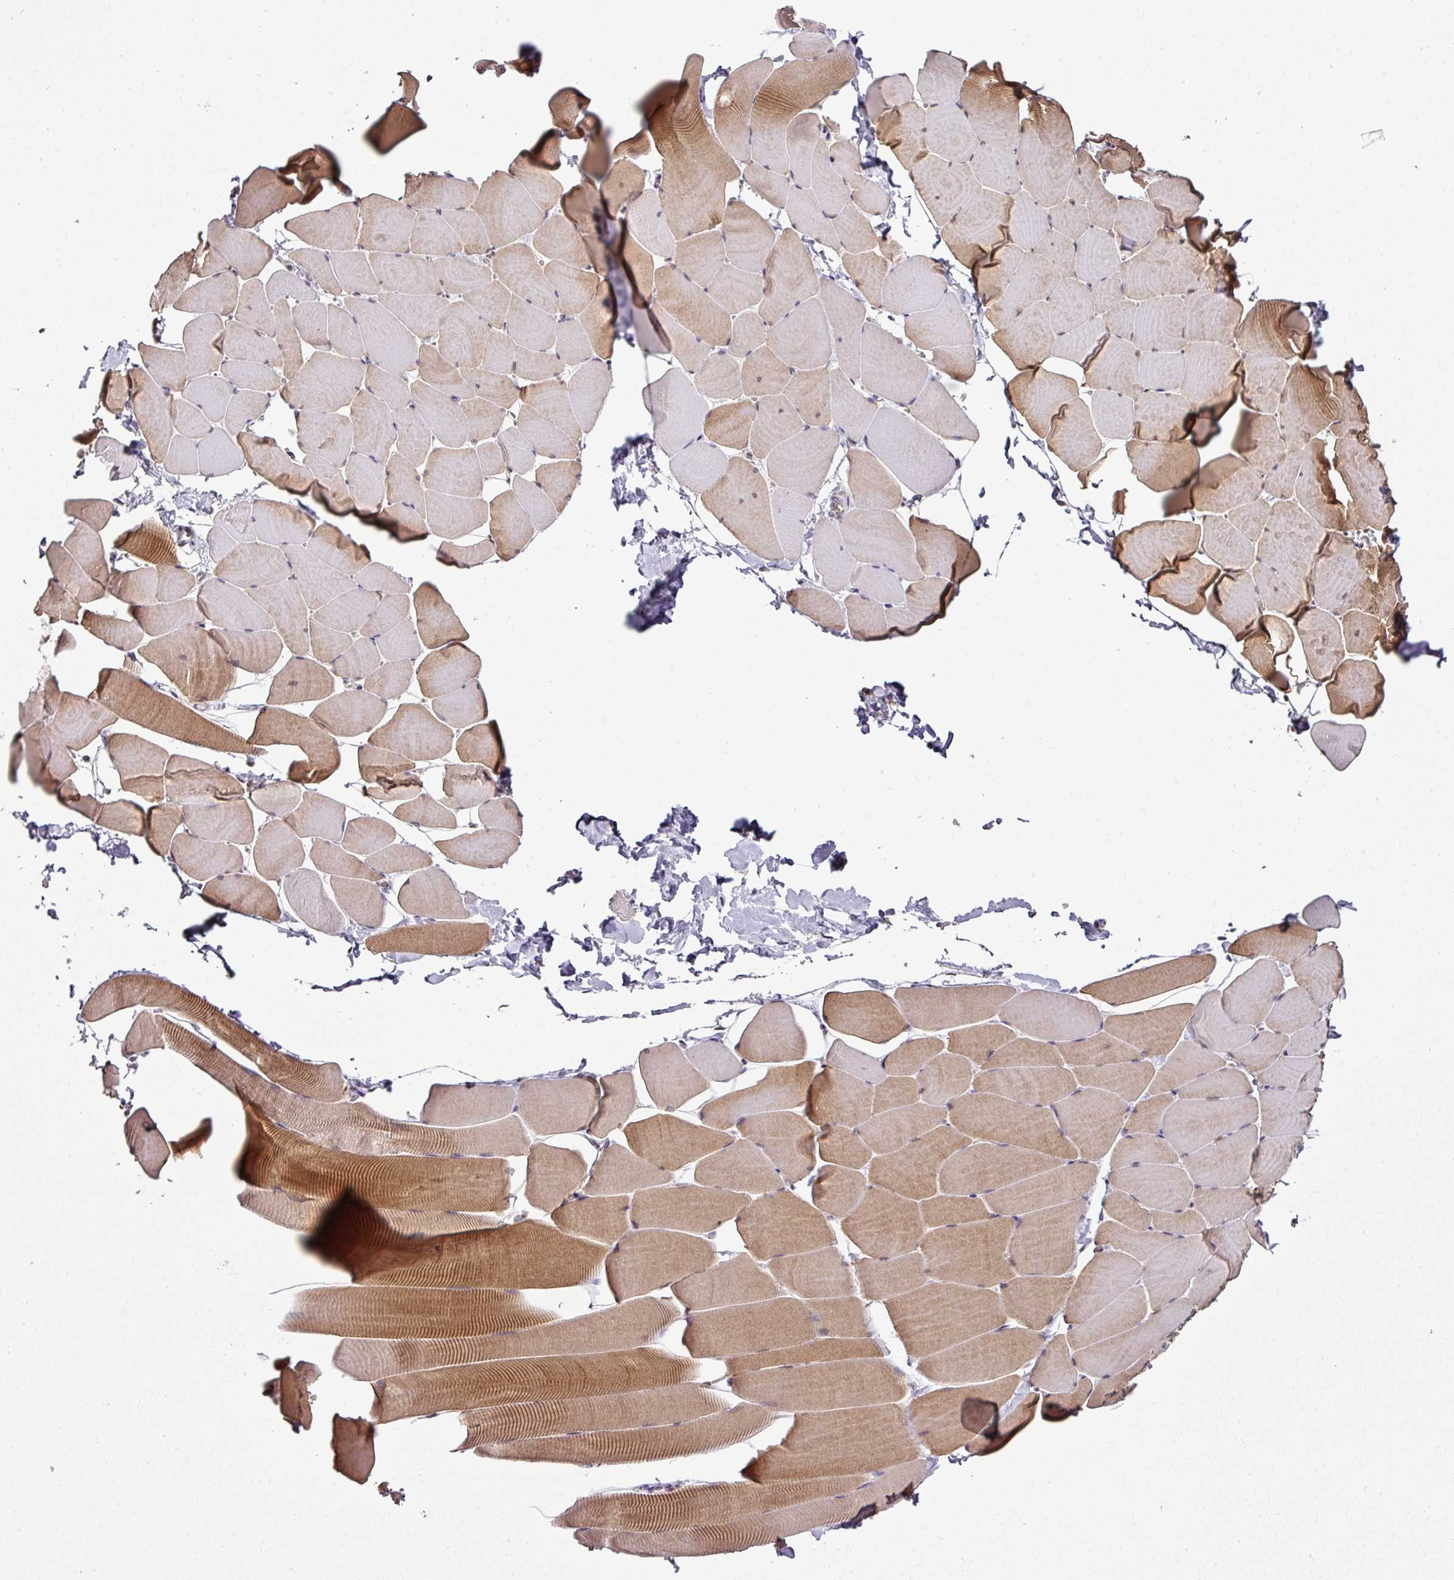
{"staining": {"intensity": "moderate", "quantity": "25%-75%", "location": "cytoplasmic/membranous"}, "tissue": "skeletal muscle", "cell_type": "Myocytes", "image_type": "normal", "snomed": [{"axis": "morphology", "description": "Normal tissue, NOS"}, {"axis": "topography", "description": "Skeletal muscle"}], "caption": "Benign skeletal muscle shows moderate cytoplasmic/membranous positivity in about 25%-75% of myocytes (Brightfield microscopy of DAB IHC at high magnification)..", "gene": "JPH2", "patient": {"sex": "male", "age": 25}}